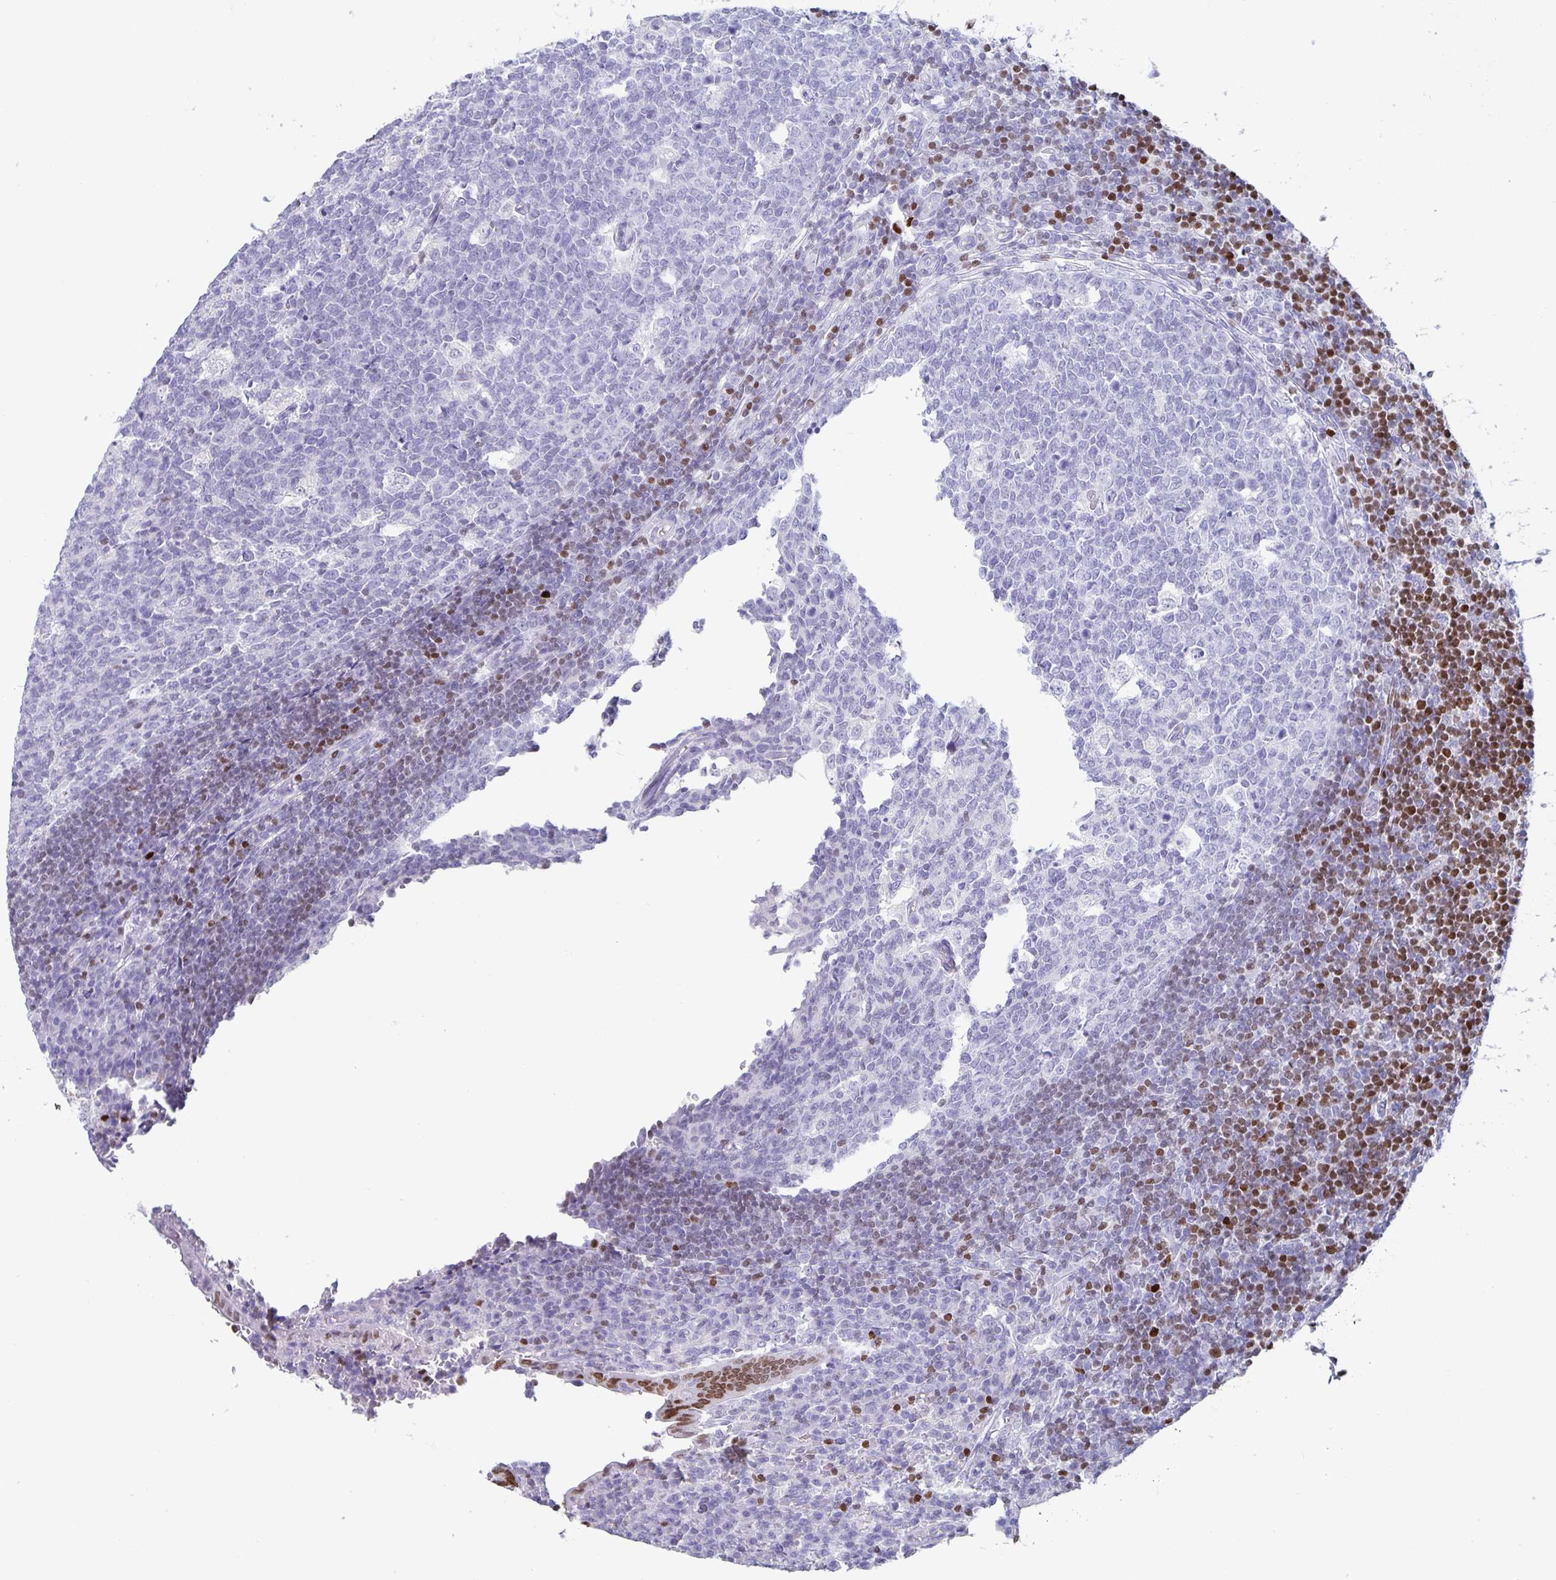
{"staining": {"intensity": "moderate", "quantity": ">75%", "location": "nuclear"}, "tissue": "appendix", "cell_type": "Glandular cells", "image_type": "normal", "snomed": [{"axis": "morphology", "description": "Normal tissue, NOS"}, {"axis": "topography", "description": "Appendix"}], "caption": "Protein expression analysis of benign appendix exhibits moderate nuclear staining in about >75% of glandular cells. (DAB (3,3'-diaminobenzidine) IHC with brightfield microscopy, high magnification).", "gene": "SATB2", "patient": {"sex": "male", "age": 18}}